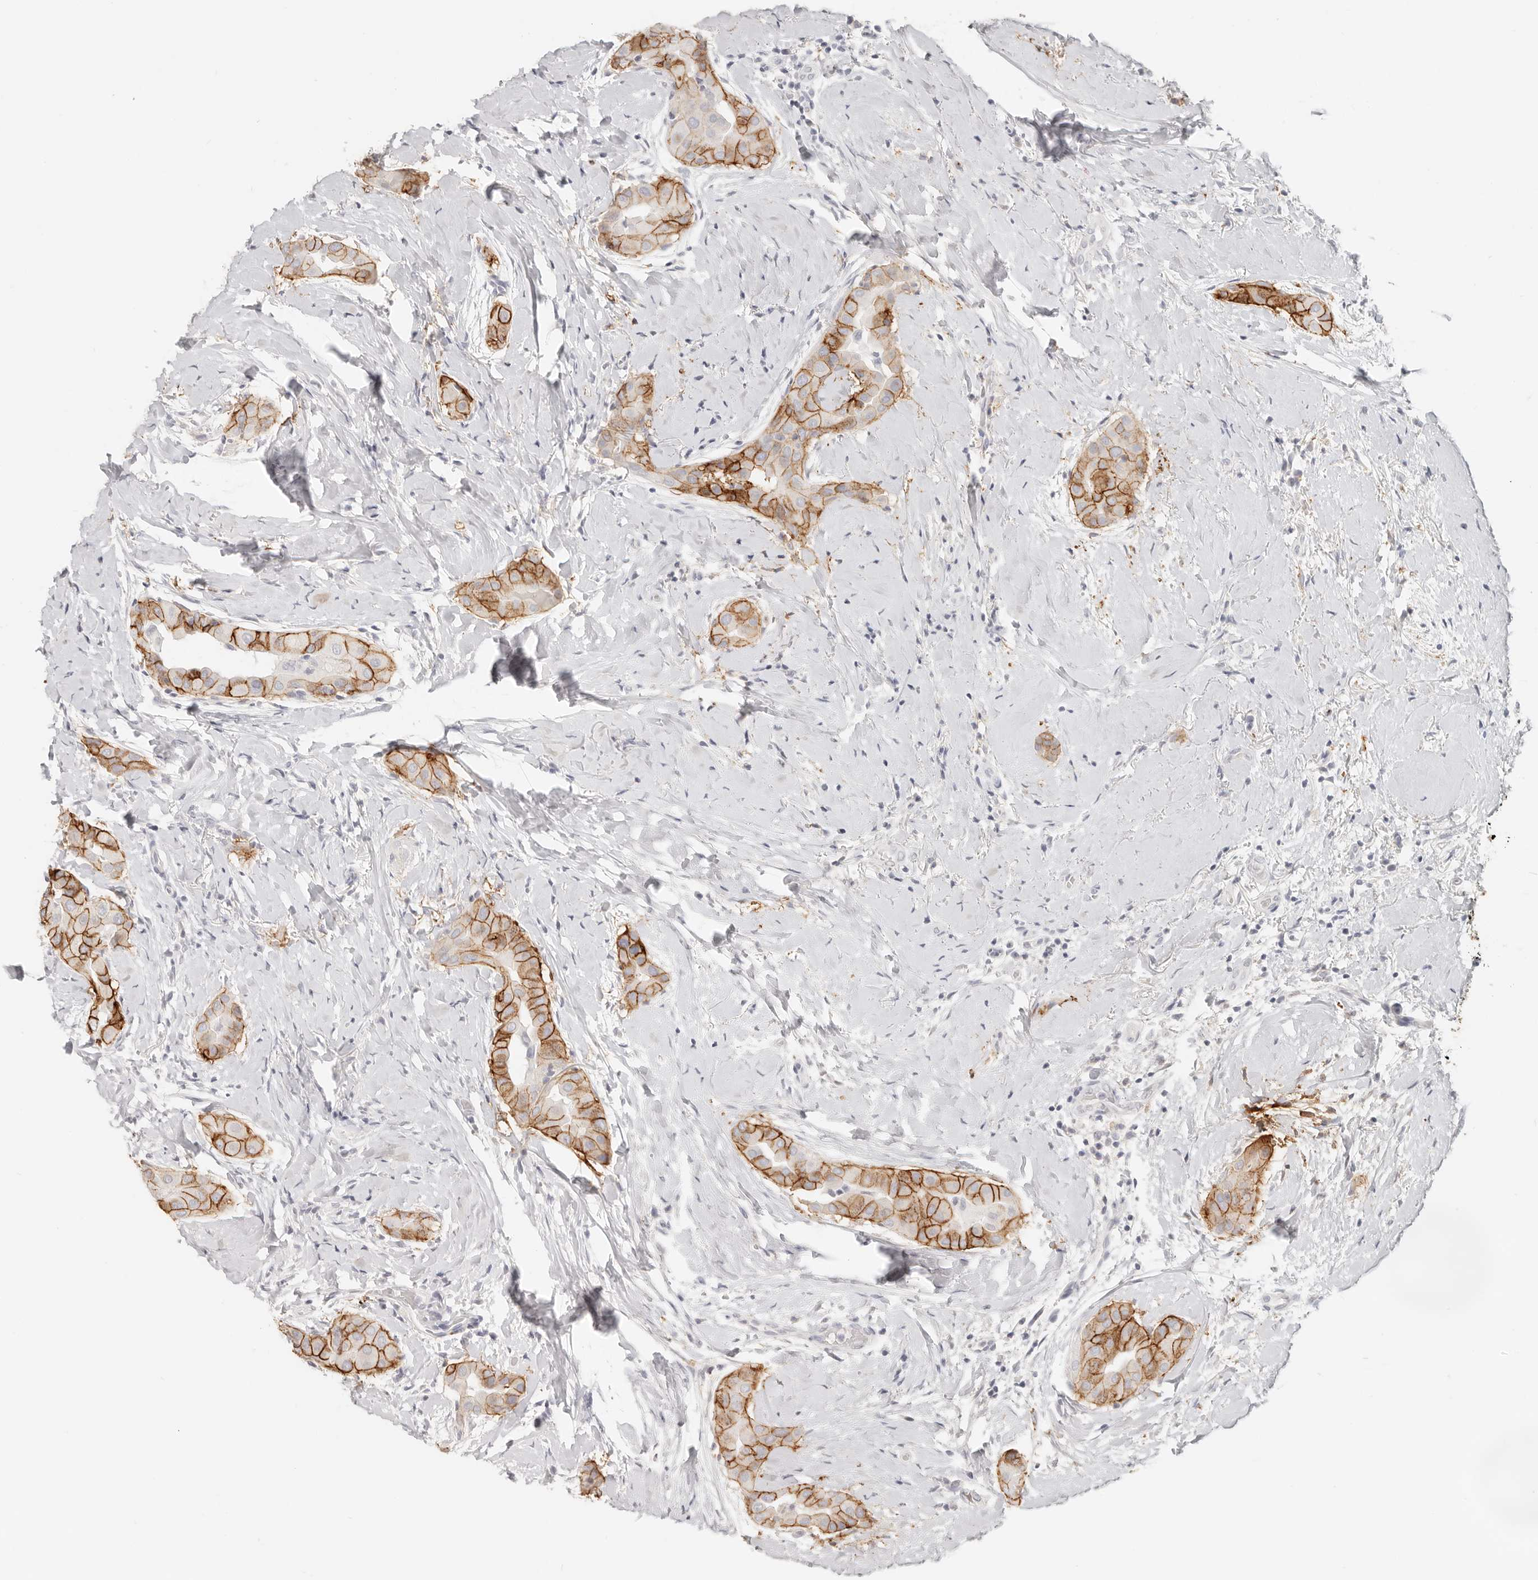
{"staining": {"intensity": "strong", "quantity": ">75%", "location": "cytoplasmic/membranous"}, "tissue": "thyroid cancer", "cell_type": "Tumor cells", "image_type": "cancer", "snomed": [{"axis": "morphology", "description": "Papillary adenocarcinoma, NOS"}, {"axis": "topography", "description": "Thyroid gland"}], "caption": "Brown immunohistochemical staining in human papillary adenocarcinoma (thyroid) shows strong cytoplasmic/membranous positivity in about >75% of tumor cells.", "gene": "EPCAM", "patient": {"sex": "male", "age": 33}}